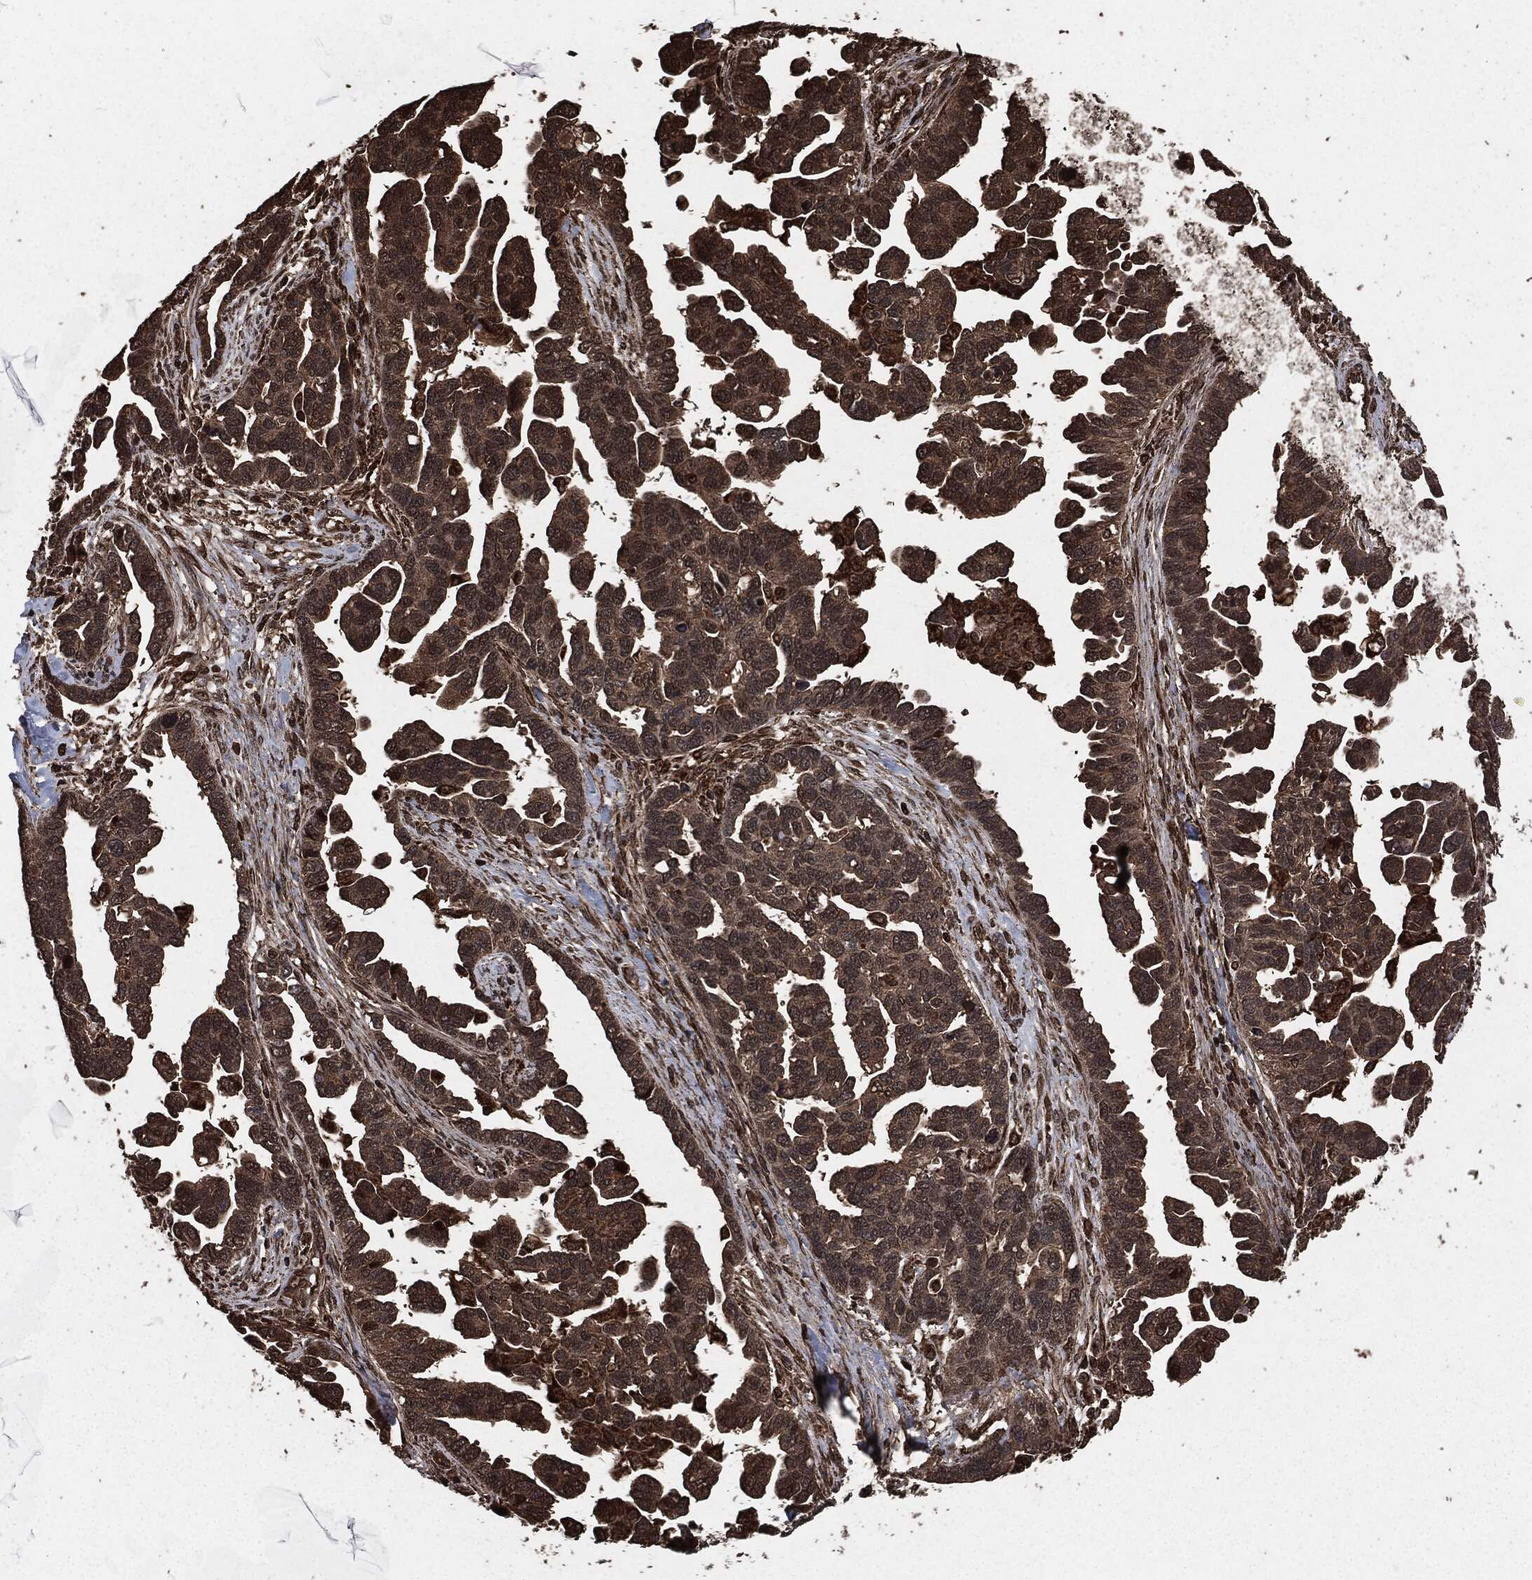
{"staining": {"intensity": "strong", "quantity": "<25%", "location": "cytoplasmic/membranous"}, "tissue": "ovarian cancer", "cell_type": "Tumor cells", "image_type": "cancer", "snomed": [{"axis": "morphology", "description": "Cystadenocarcinoma, serous, NOS"}, {"axis": "topography", "description": "Ovary"}], "caption": "IHC (DAB) staining of human ovarian cancer (serous cystadenocarcinoma) exhibits strong cytoplasmic/membranous protein positivity in approximately <25% of tumor cells.", "gene": "EGFR", "patient": {"sex": "female", "age": 54}}